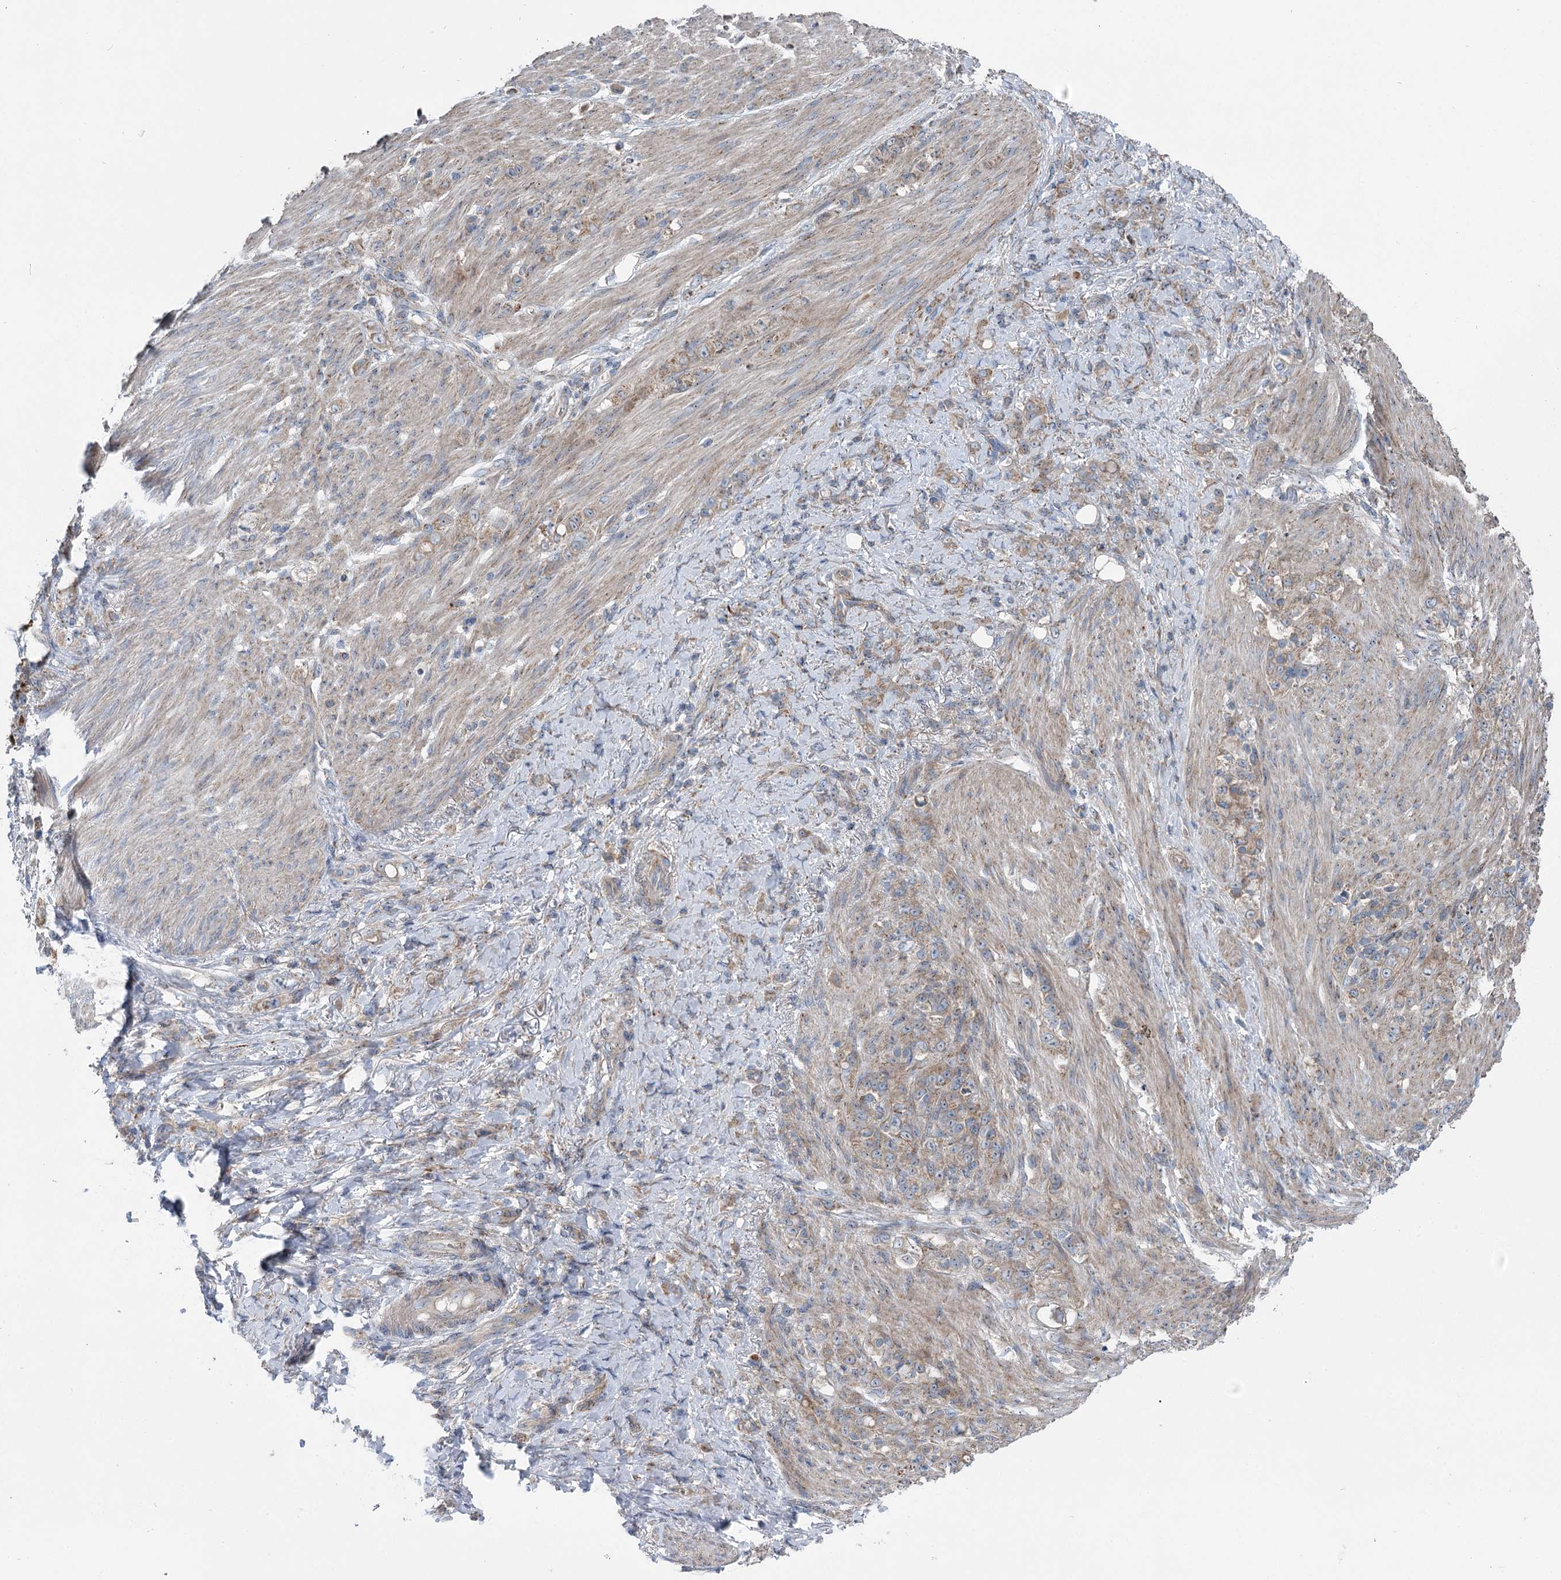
{"staining": {"intensity": "weak", "quantity": ">75%", "location": "cytoplasmic/membranous"}, "tissue": "stomach cancer", "cell_type": "Tumor cells", "image_type": "cancer", "snomed": [{"axis": "morphology", "description": "Adenocarcinoma, NOS"}, {"axis": "topography", "description": "Stomach"}], "caption": "This image displays IHC staining of human stomach adenocarcinoma, with low weak cytoplasmic/membranous staining in about >75% of tumor cells.", "gene": "MARK2", "patient": {"sex": "female", "age": 79}}